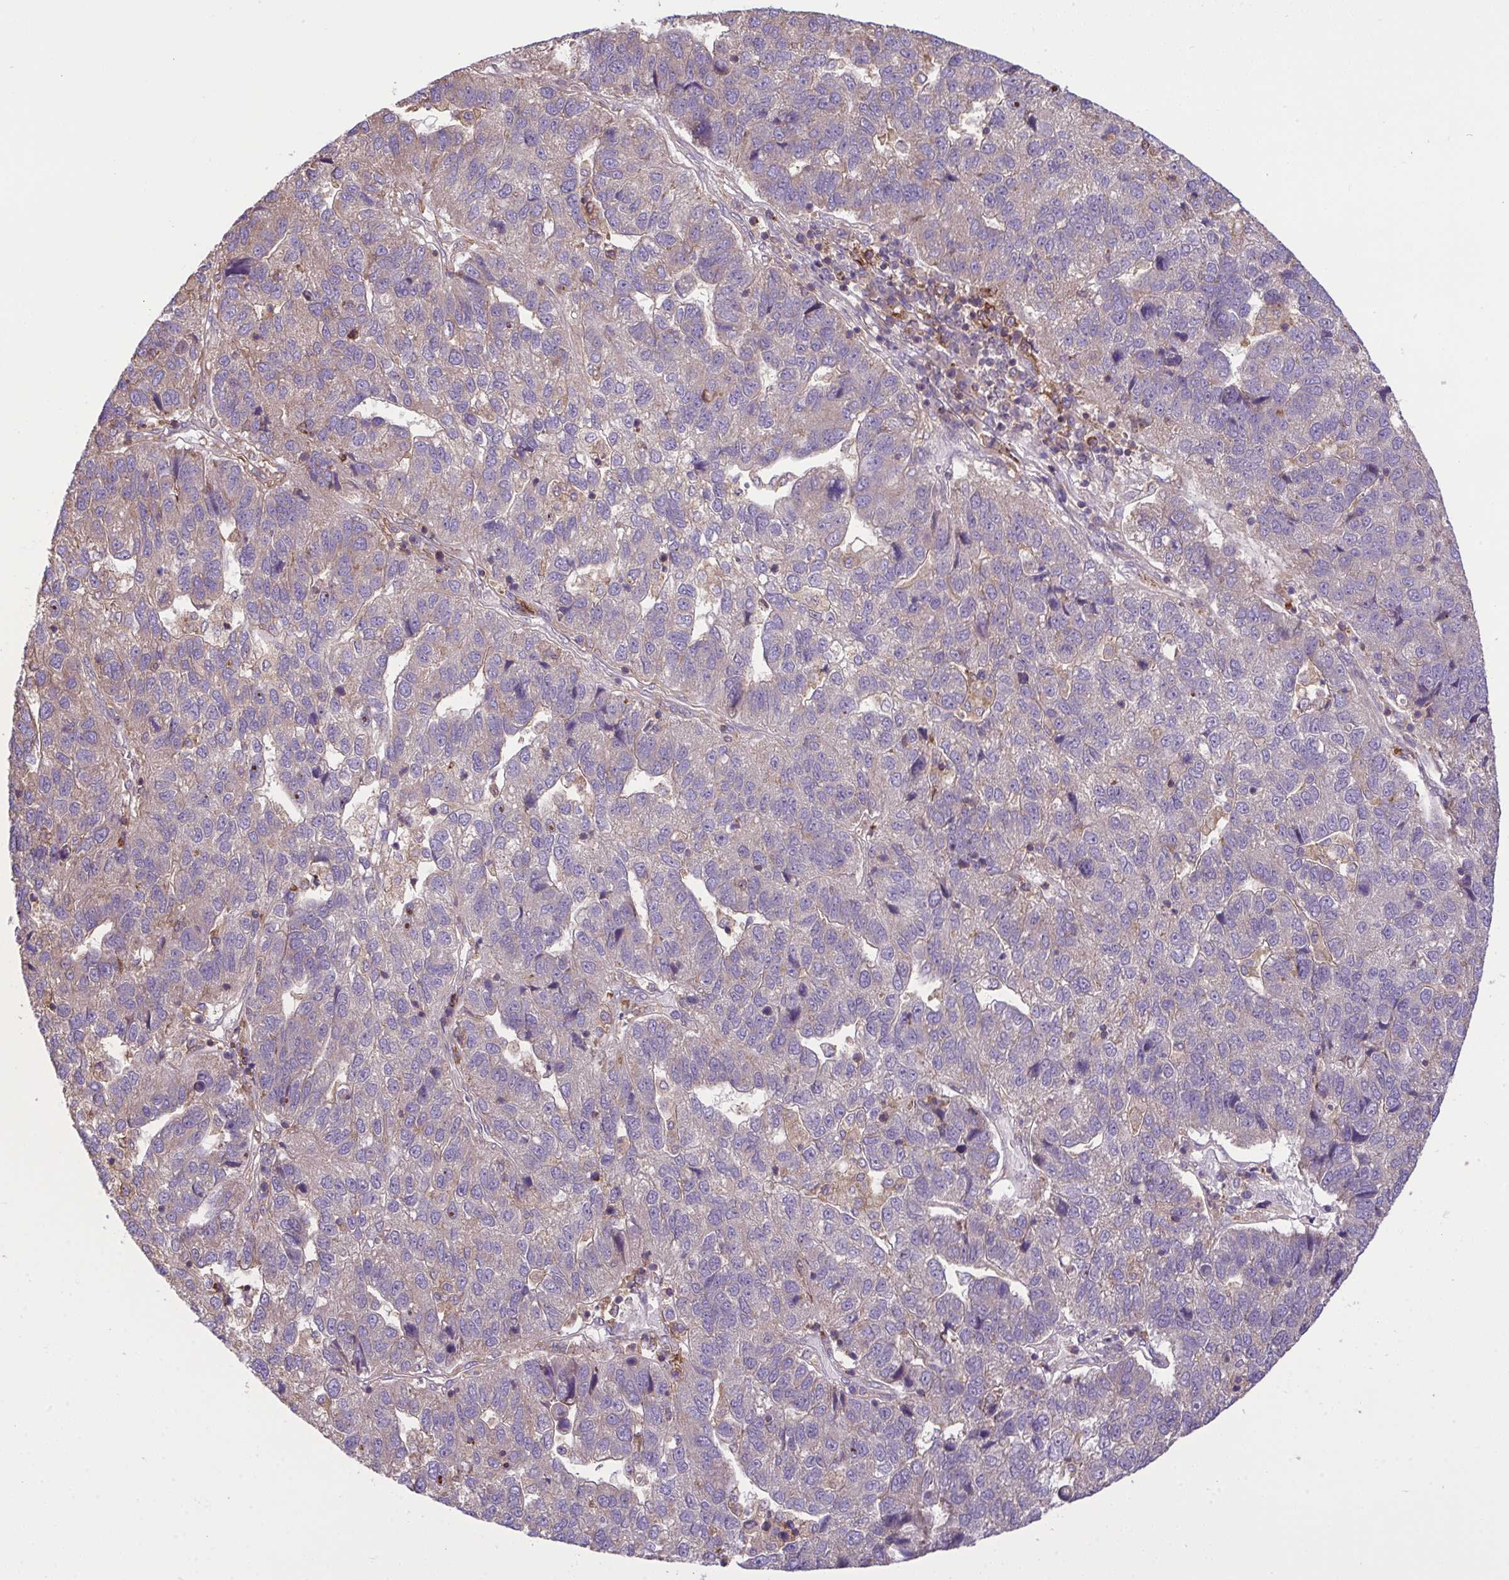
{"staining": {"intensity": "negative", "quantity": "none", "location": "none"}, "tissue": "pancreatic cancer", "cell_type": "Tumor cells", "image_type": "cancer", "snomed": [{"axis": "morphology", "description": "Adenocarcinoma, NOS"}, {"axis": "topography", "description": "Pancreas"}], "caption": "Tumor cells show no significant positivity in pancreatic cancer (adenocarcinoma).", "gene": "GRB14", "patient": {"sex": "female", "age": 61}}